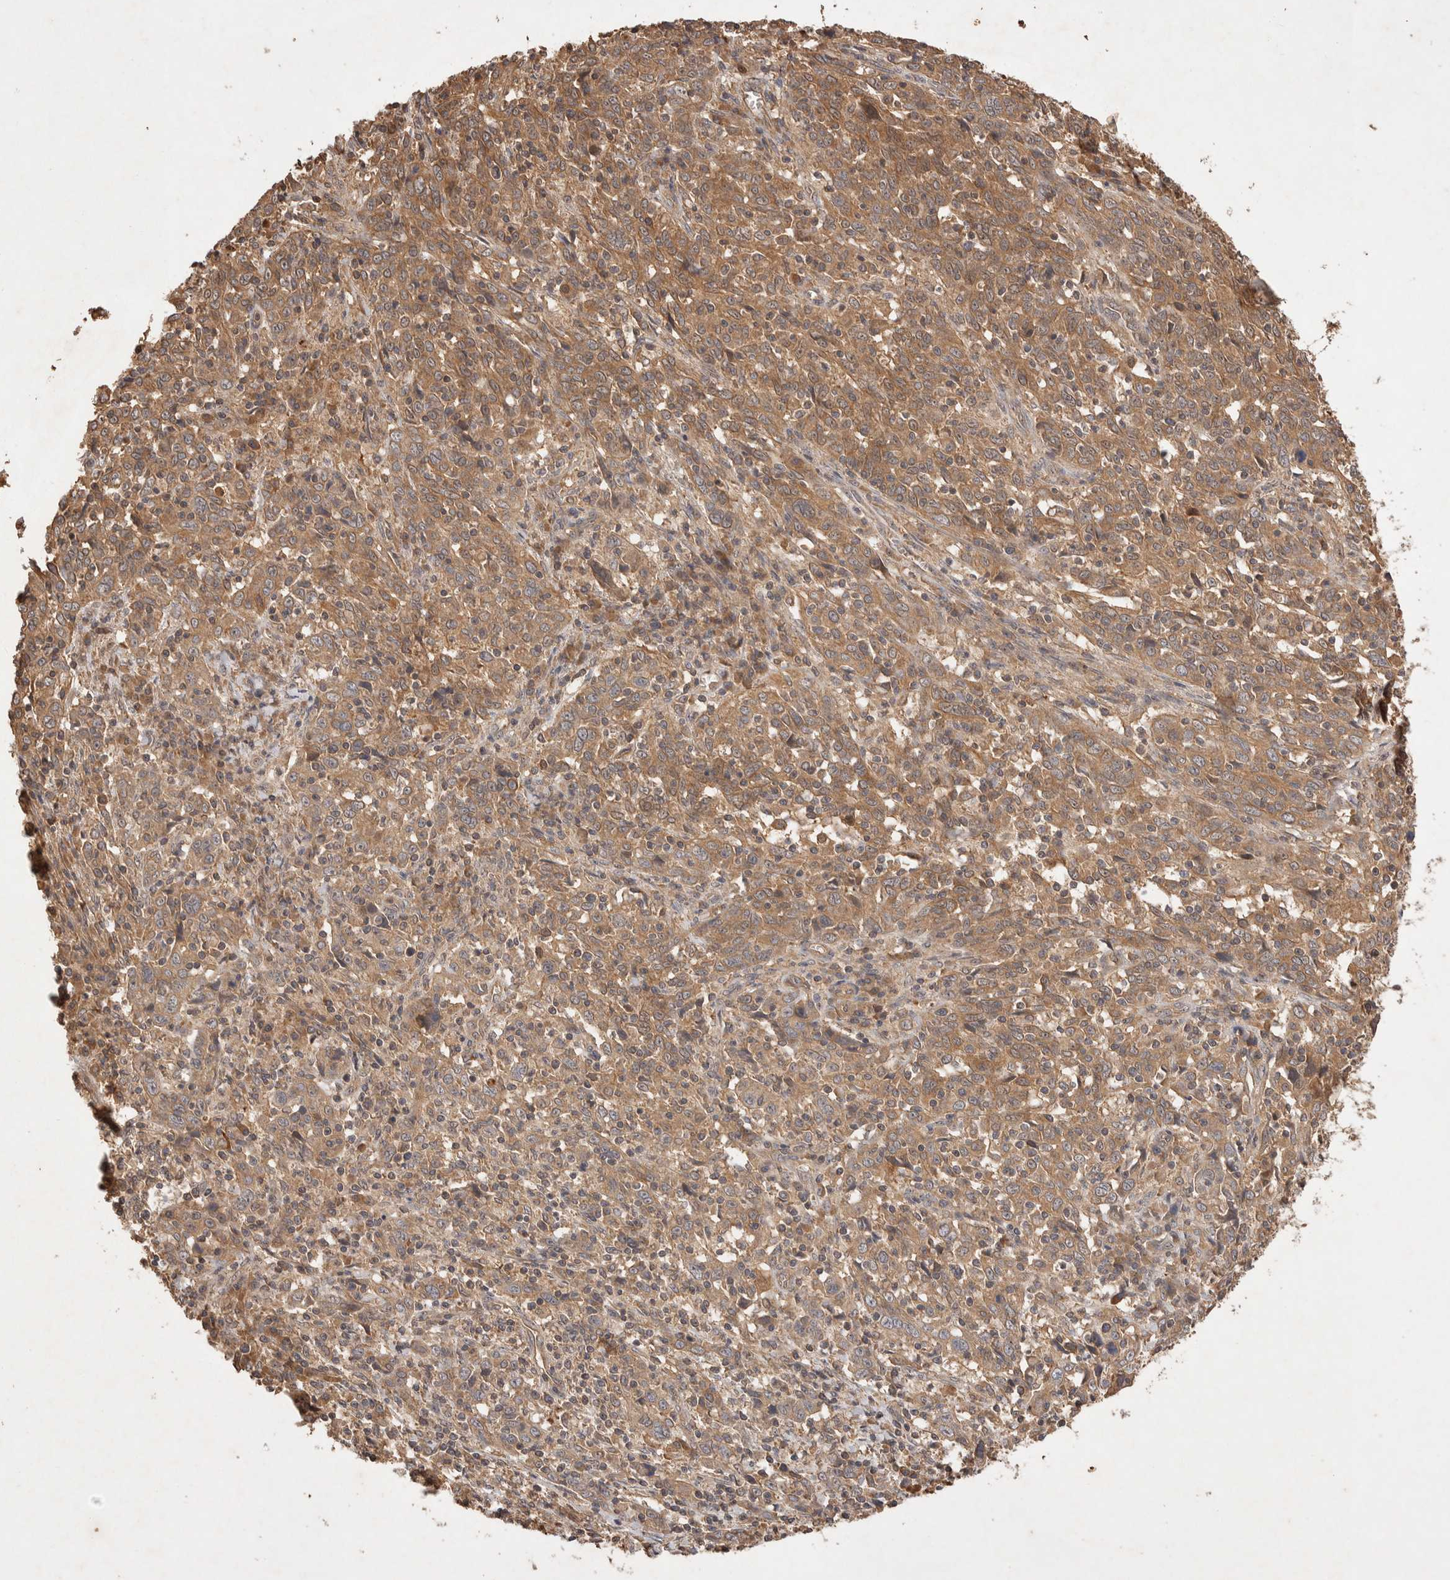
{"staining": {"intensity": "moderate", "quantity": ">75%", "location": "cytoplasmic/membranous"}, "tissue": "cervical cancer", "cell_type": "Tumor cells", "image_type": "cancer", "snomed": [{"axis": "morphology", "description": "Squamous cell carcinoma, NOS"}, {"axis": "topography", "description": "Cervix"}], "caption": "IHC (DAB) staining of cervical cancer (squamous cell carcinoma) exhibits moderate cytoplasmic/membranous protein expression in about >75% of tumor cells.", "gene": "NSMAF", "patient": {"sex": "female", "age": 46}}